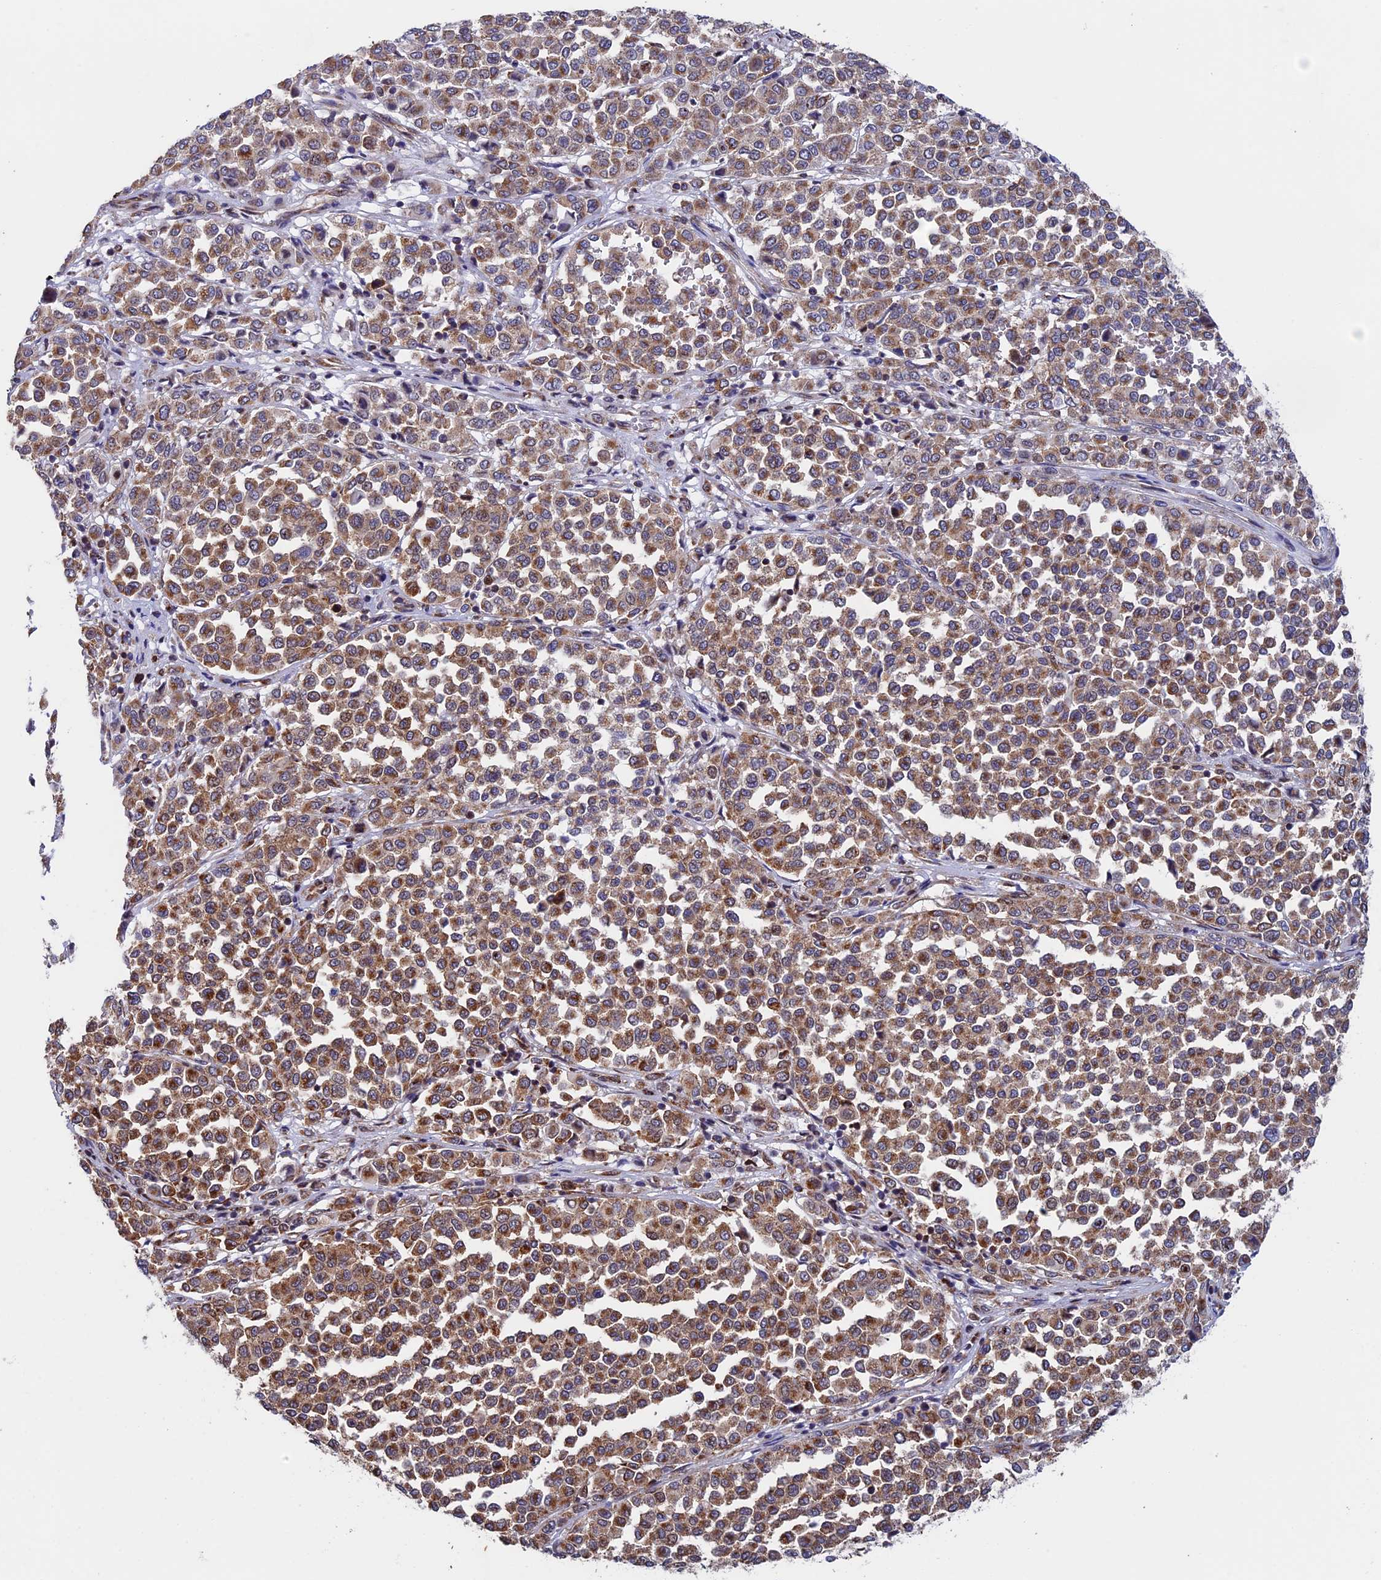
{"staining": {"intensity": "moderate", "quantity": ">75%", "location": "cytoplasmic/membranous"}, "tissue": "melanoma", "cell_type": "Tumor cells", "image_type": "cancer", "snomed": [{"axis": "morphology", "description": "Malignant melanoma, Metastatic site"}, {"axis": "topography", "description": "Pancreas"}], "caption": "Melanoma tissue reveals moderate cytoplasmic/membranous staining in about >75% of tumor cells, visualized by immunohistochemistry. (DAB IHC, brown staining for protein, blue staining for nuclei).", "gene": "SLC9A5", "patient": {"sex": "female", "age": 30}}